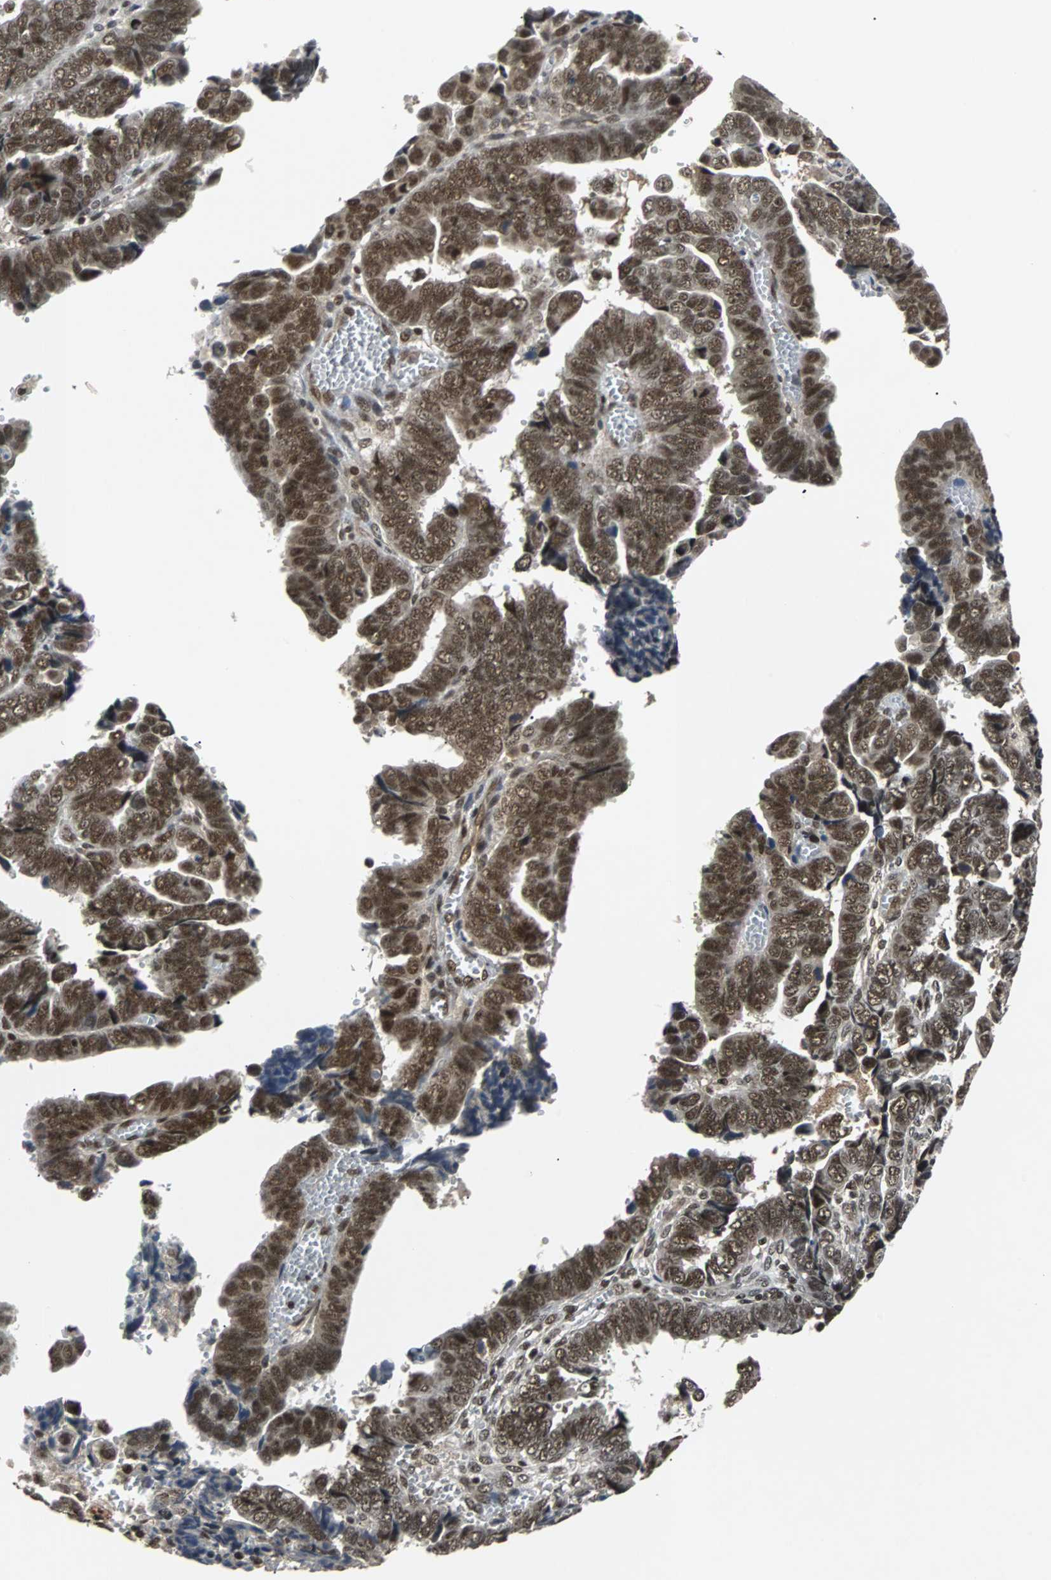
{"staining": {"intensity": "strong", "quantity": ">75%", "location": "nuclear"}, "tissue": "endometrial cancer", "cell_type": "Tumor cells", "image_type": "cancer", "snomed": [{"axis": "morphology", "description": "Adenocarcinoma, NOS"}, {"axis": "topography", "description": "Endometrium"}], "caption": "Tumor cells exhibit strong nuclear staining in about >75% of cells in endometrial cancer (adenocarcinoma).", "gene": "TAF5", "patient": {"sex": "female", "age": 75}}